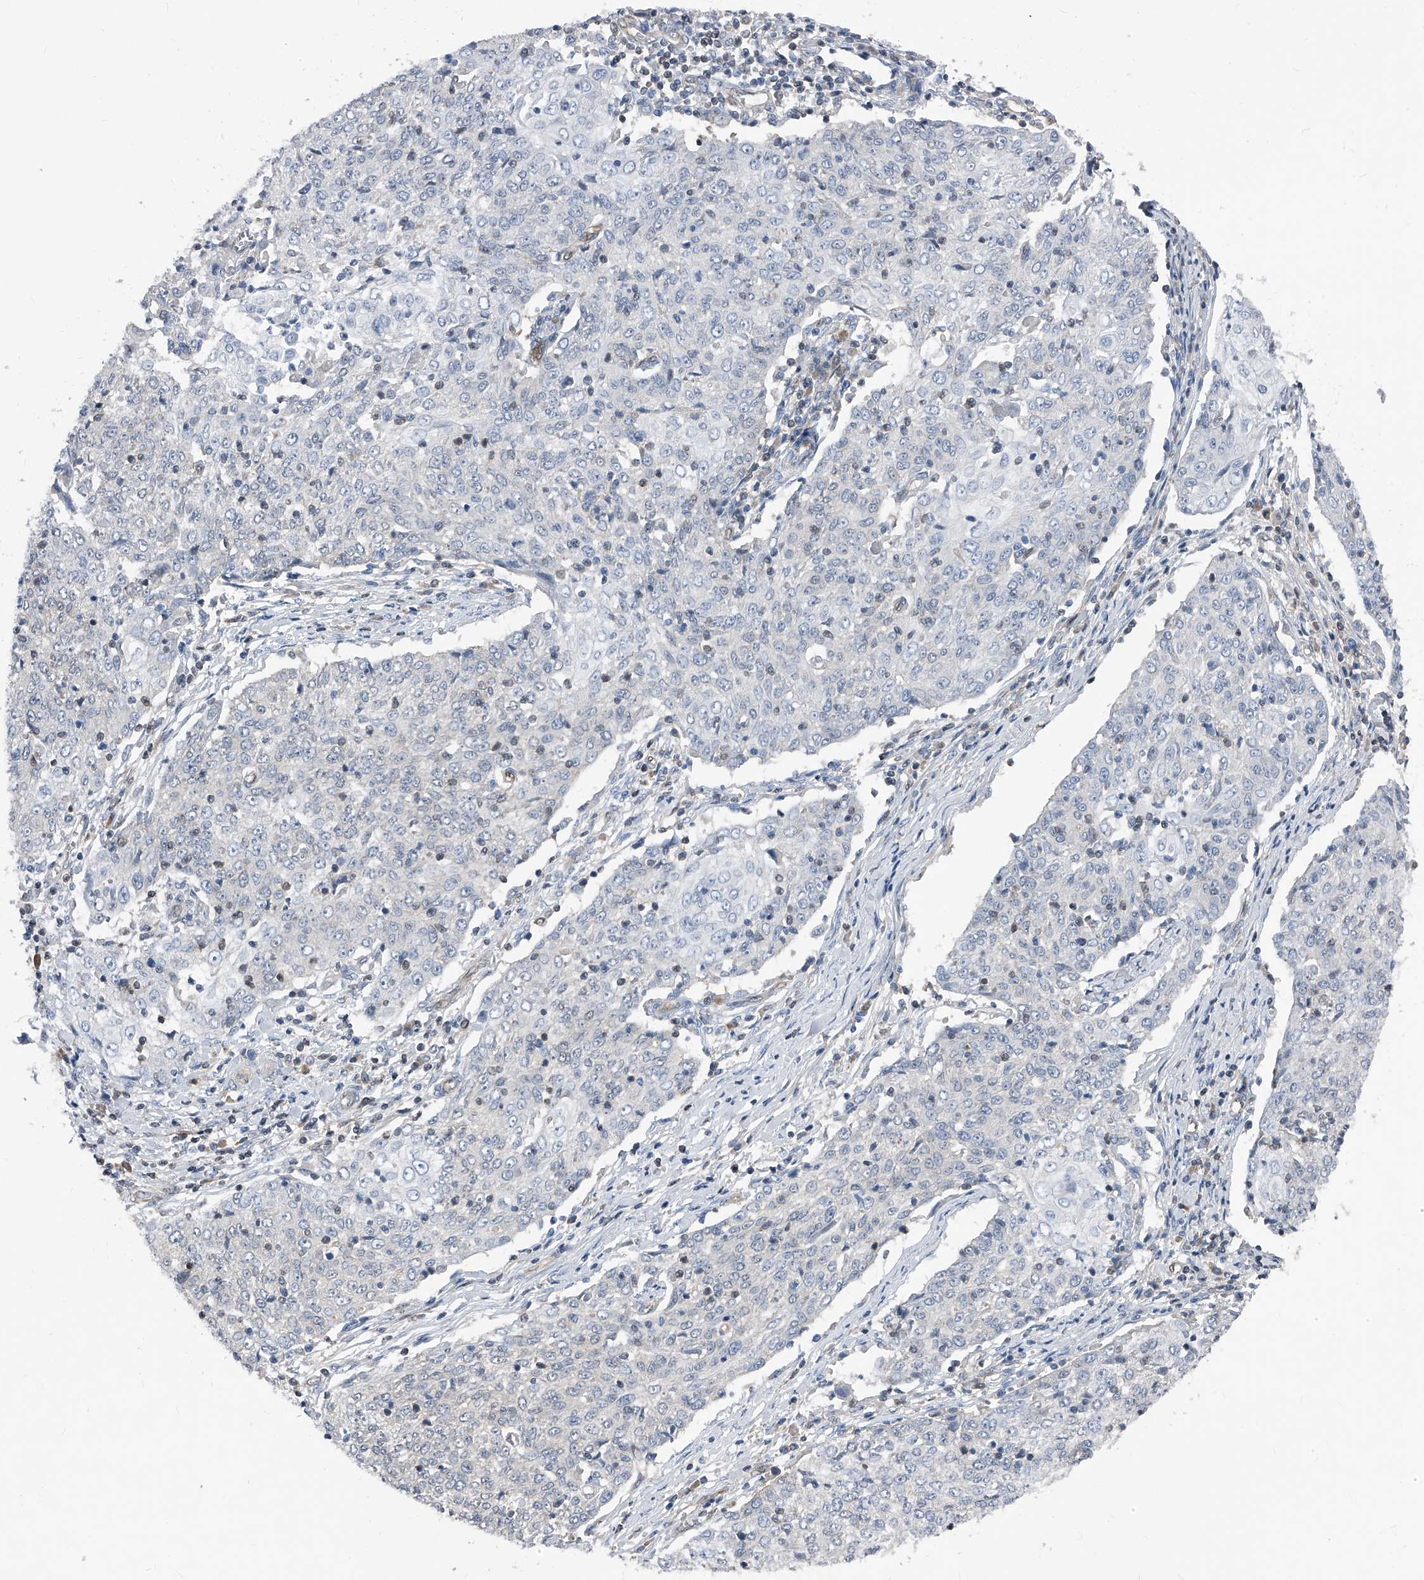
{"staining": {"intensity": "negative", "quantity": "none", "location": "none"}, "tissue": "cervical cancer", "cell_type": "Tumor cells", "image_type": "cancer", "snomed": [{"axis": "morphology", "description": "Squamous cell carcinoma, NOS"}, {"axis": "topography", "description": "Cervix"}], "caption": "High magnification brightfield microscopy of squamous cell carcinoma (cervical) stained with DAB (brown) and counterstained with hematoxylin (blue): tumor cells show no significant positivity. The staining is performed using DAB (3,3'-diaminobenzidine) brown chromogen with nuclei counter-stained in using hematoxylin.", "gene": "MAP2K6", "patient": {"sex": "female", "age": 48}}